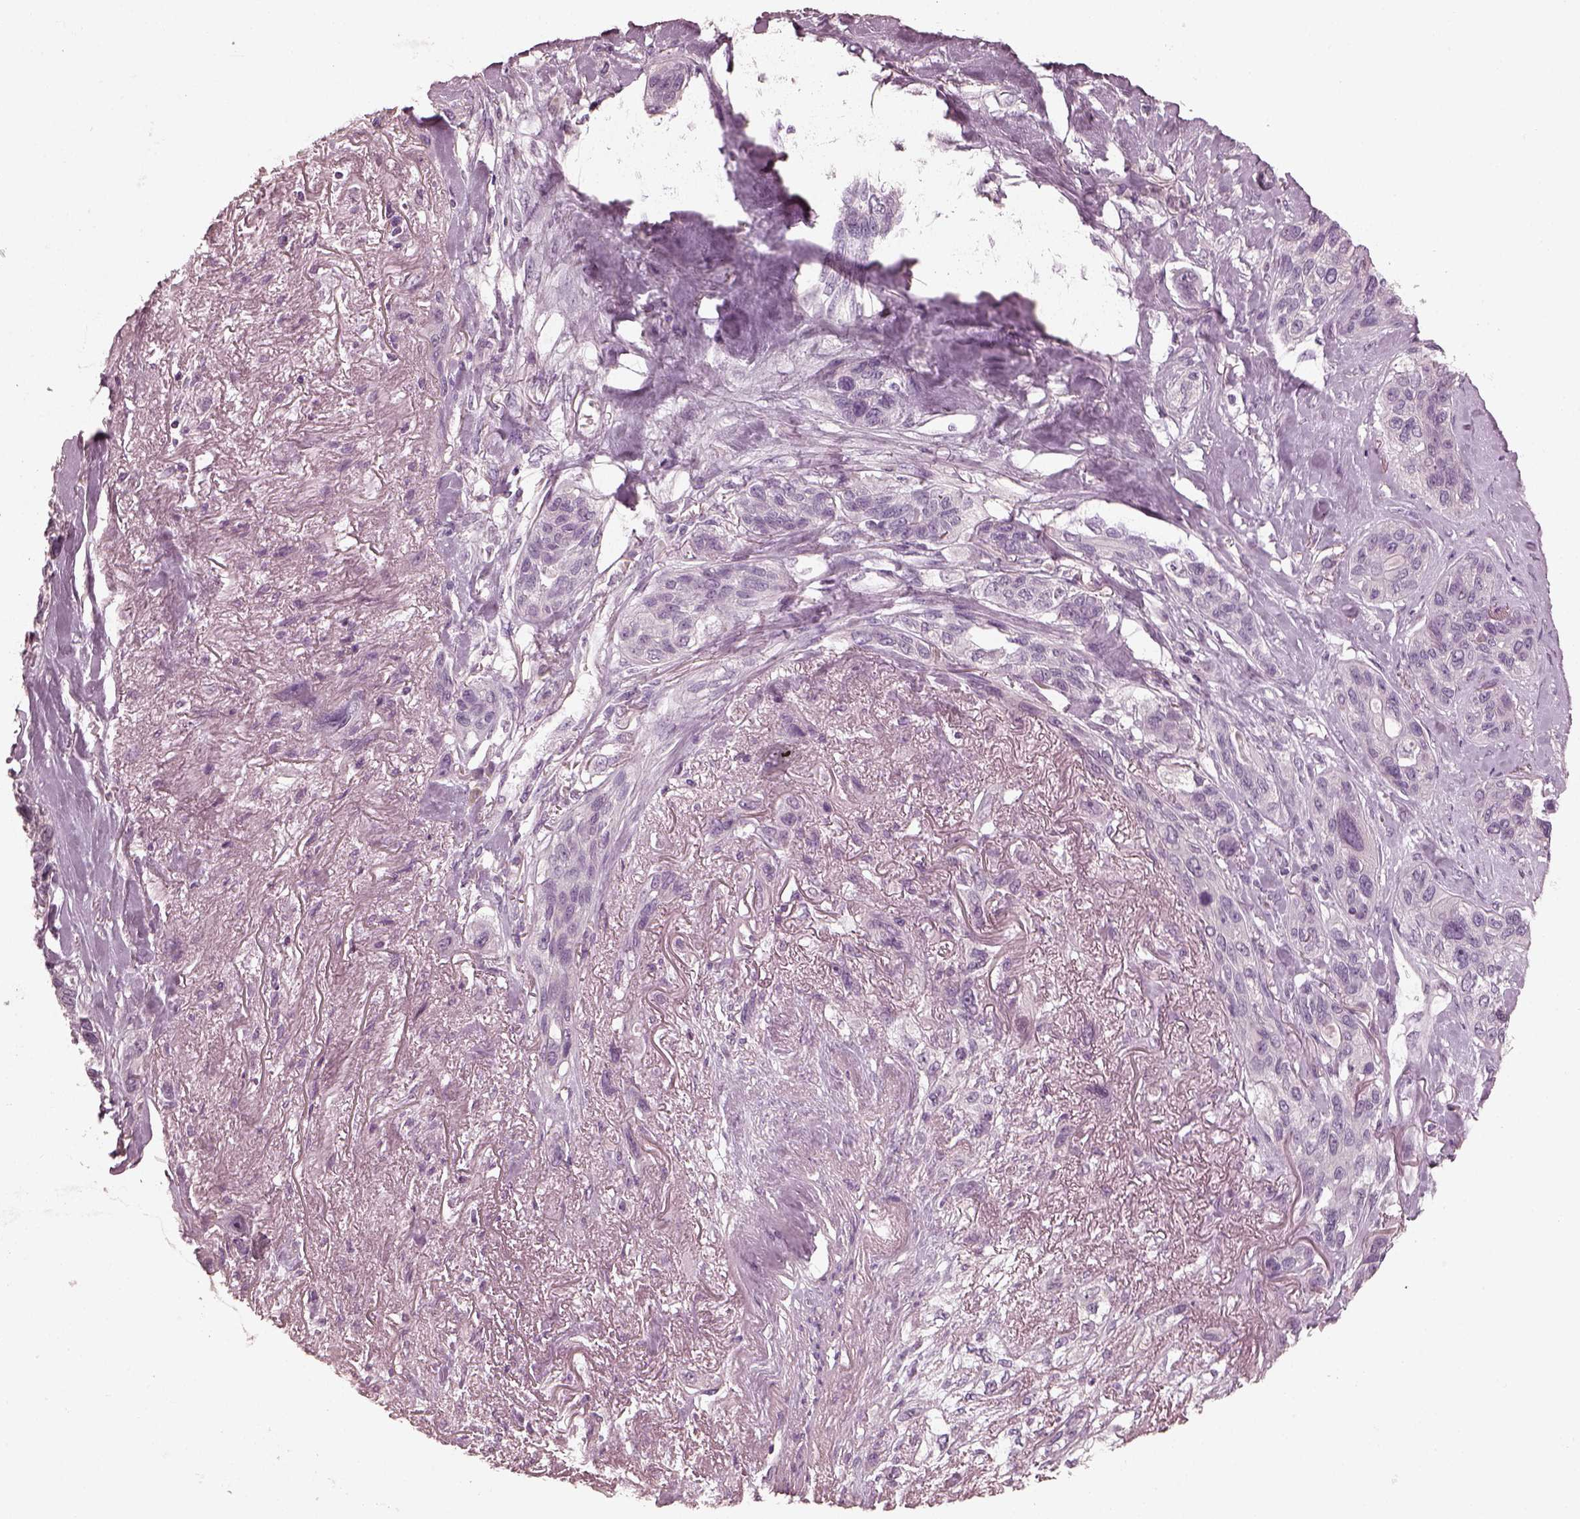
{"staining": {"intensity": "negative", "quantity": "none", "location": "none"}, "tissue": "lung cancer", "cell_type": "Tumor cells", "image_type": "cancer", "snomed": [{"axis": "morphology", "description": "Squamous cell carcinoma, NOS"}, {"axis": "topography", "description": "Lung"}], "caption": "Lung squamous cell carcinoma stained for a protein using immunohistochemistry (IHC) shows no expression tumor cells.", "gene": "OPTC", "patient": {"sex": "female", "age": 70}}